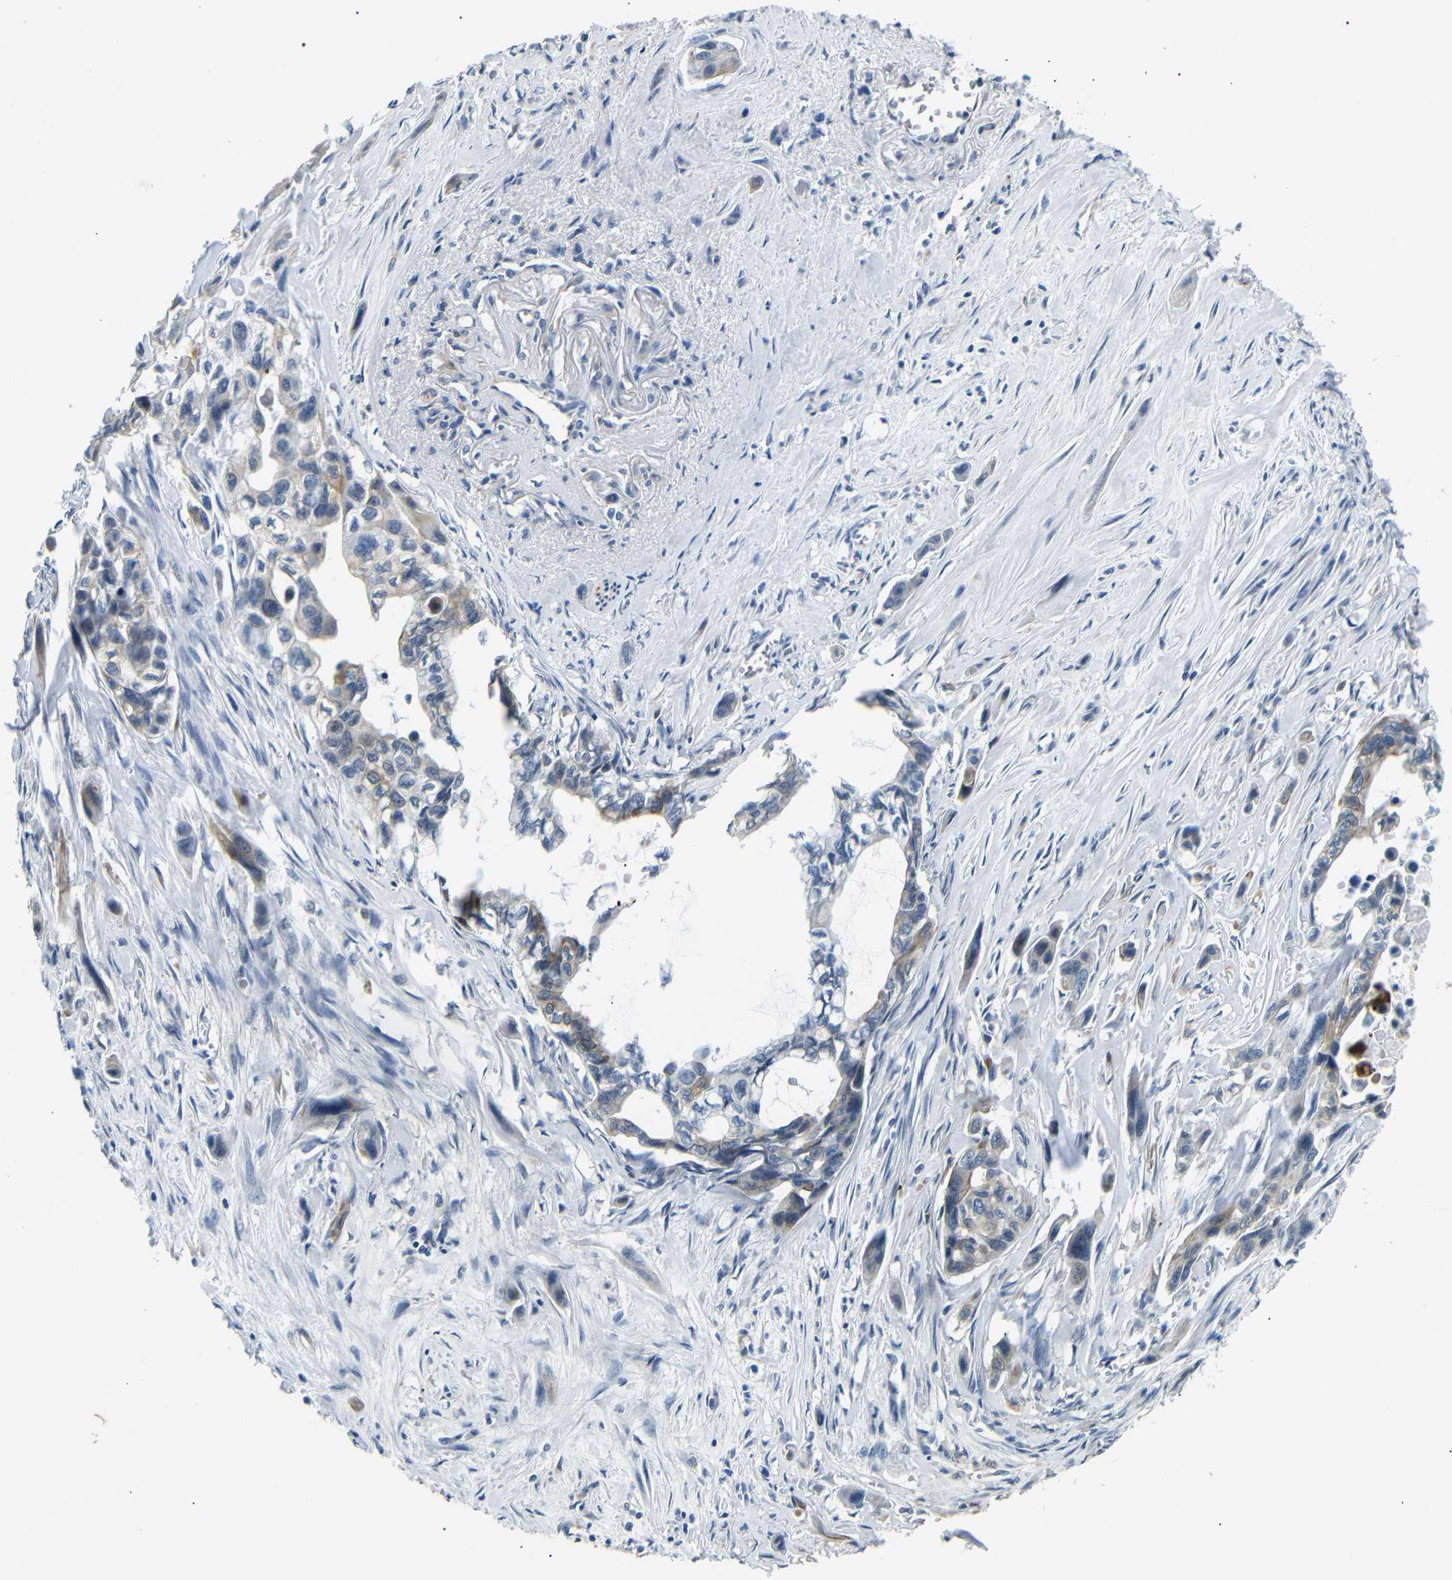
{"staining": {"intensity": "weak", "quantity": ">75%", "location": "cytoplasmic/membranous"}, "tissue": "pancreatic cancer", "cell_type": "Tumor cells", "image_type": "cancer", "snomed": [{"axis": "morphology", "description": "Adenocarcinoma, NOS"}, {"axis": "topography", "description": "Pancreas"}], "caption": "Weak cytoplasmic/membranous expression for a protein is seen in approximately >75% of tumor cells of pancreatic adenocarcinoma using immunohistochemistry (IHC).", "gene": "TAFA1", "patient": {"sex": "male", "age": 73}}